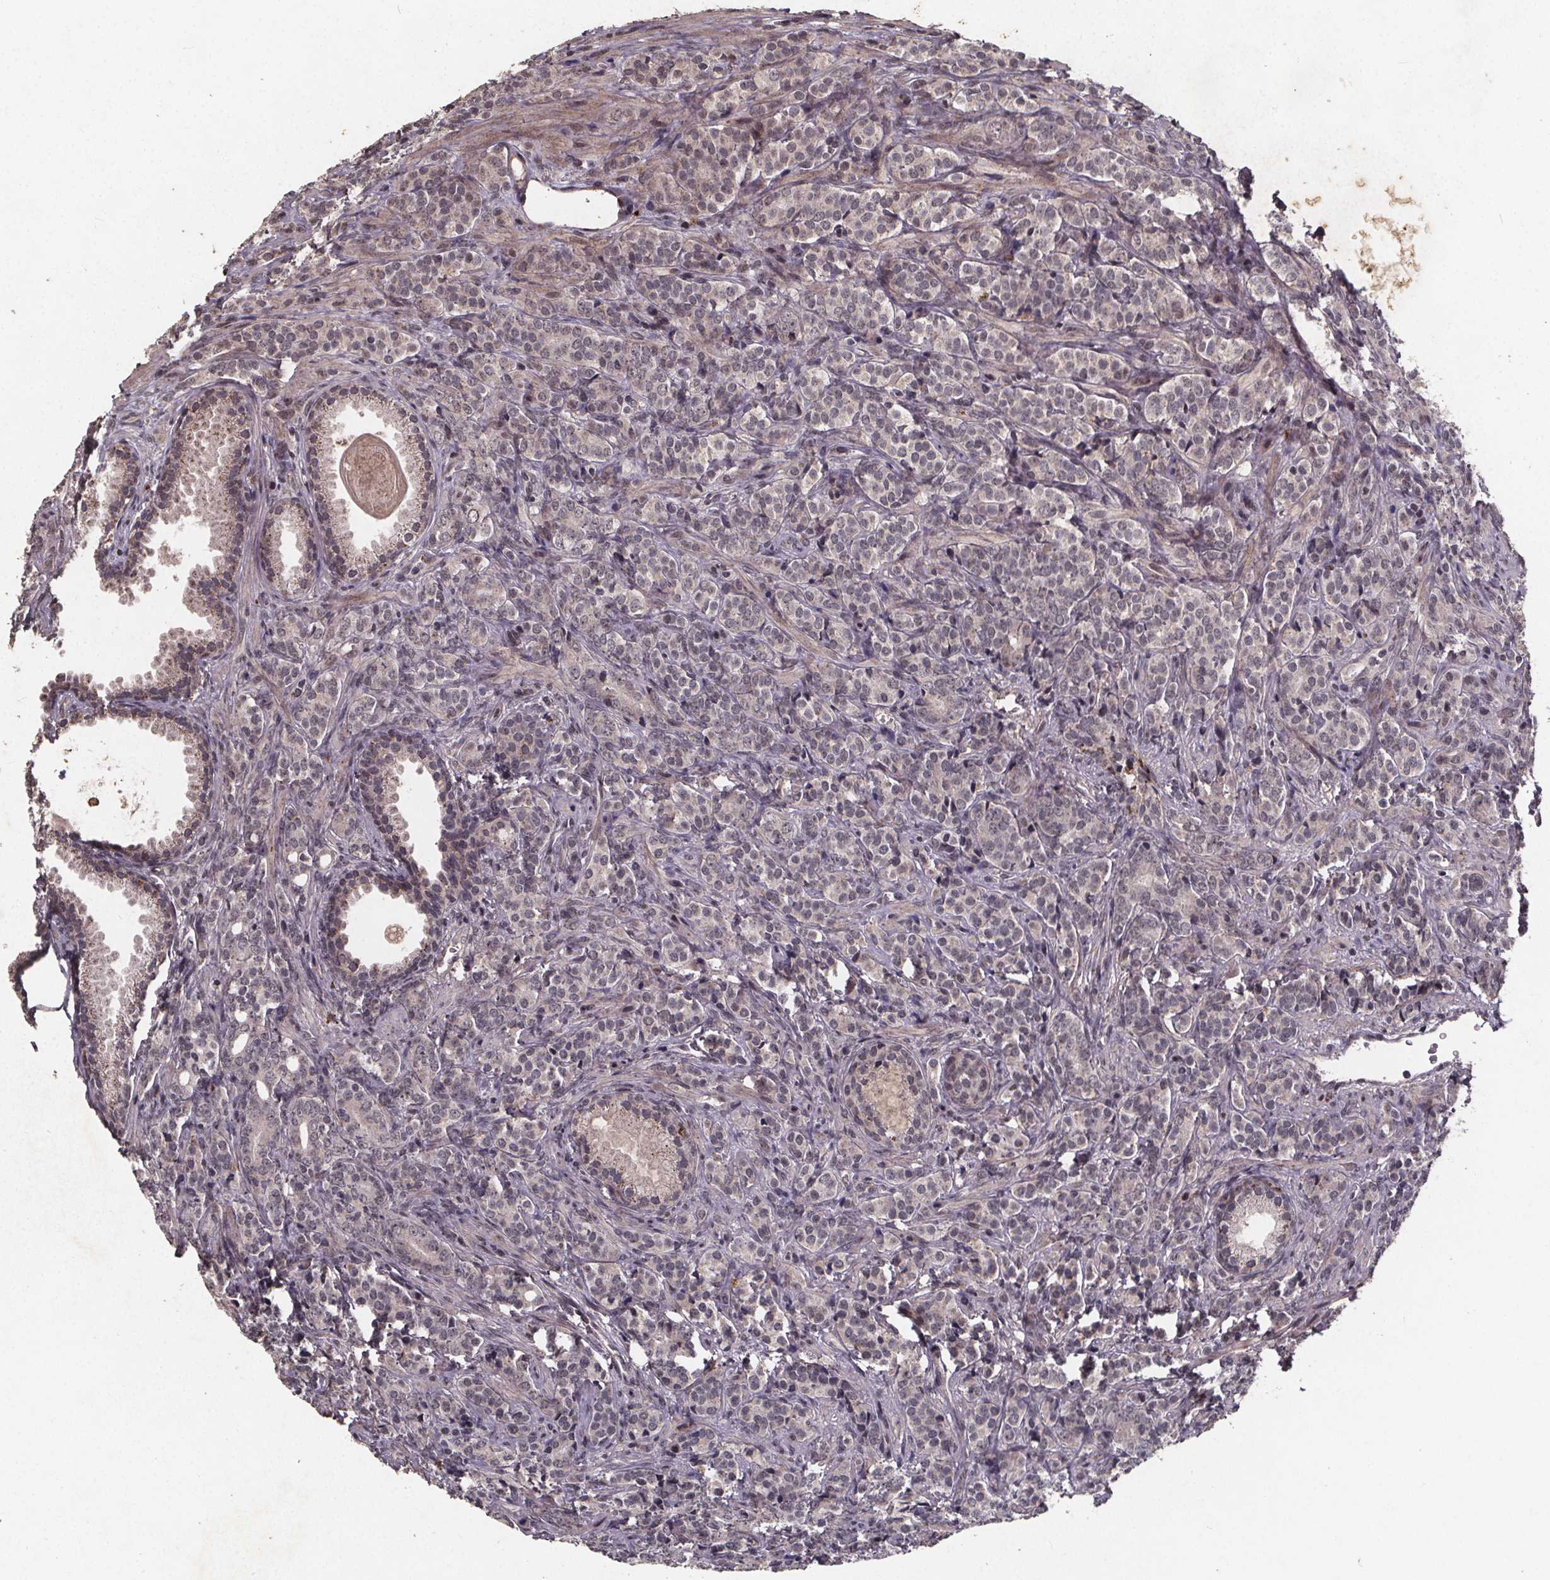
{"staining": {"intensity": "negative", "quantity": "none", "location": "none"}, "tissue": "prostate cancer", "cell_type": "Tumor cells", "image_type": "cancer", "snomed": [{"axis": "morphology", "description": "Adenocarcinoma, High grade"}, {"axis": "topography", "description": "Prostate"}], "caption": "Tumor cells show no significant protein staining in prostate cancer. (Brightfield microscopy of DAB (3,3'-diaminobenzidine) IHC at high magnification).", "gene": "GPX3", "patient": {"sex": "male", "age": 84}}